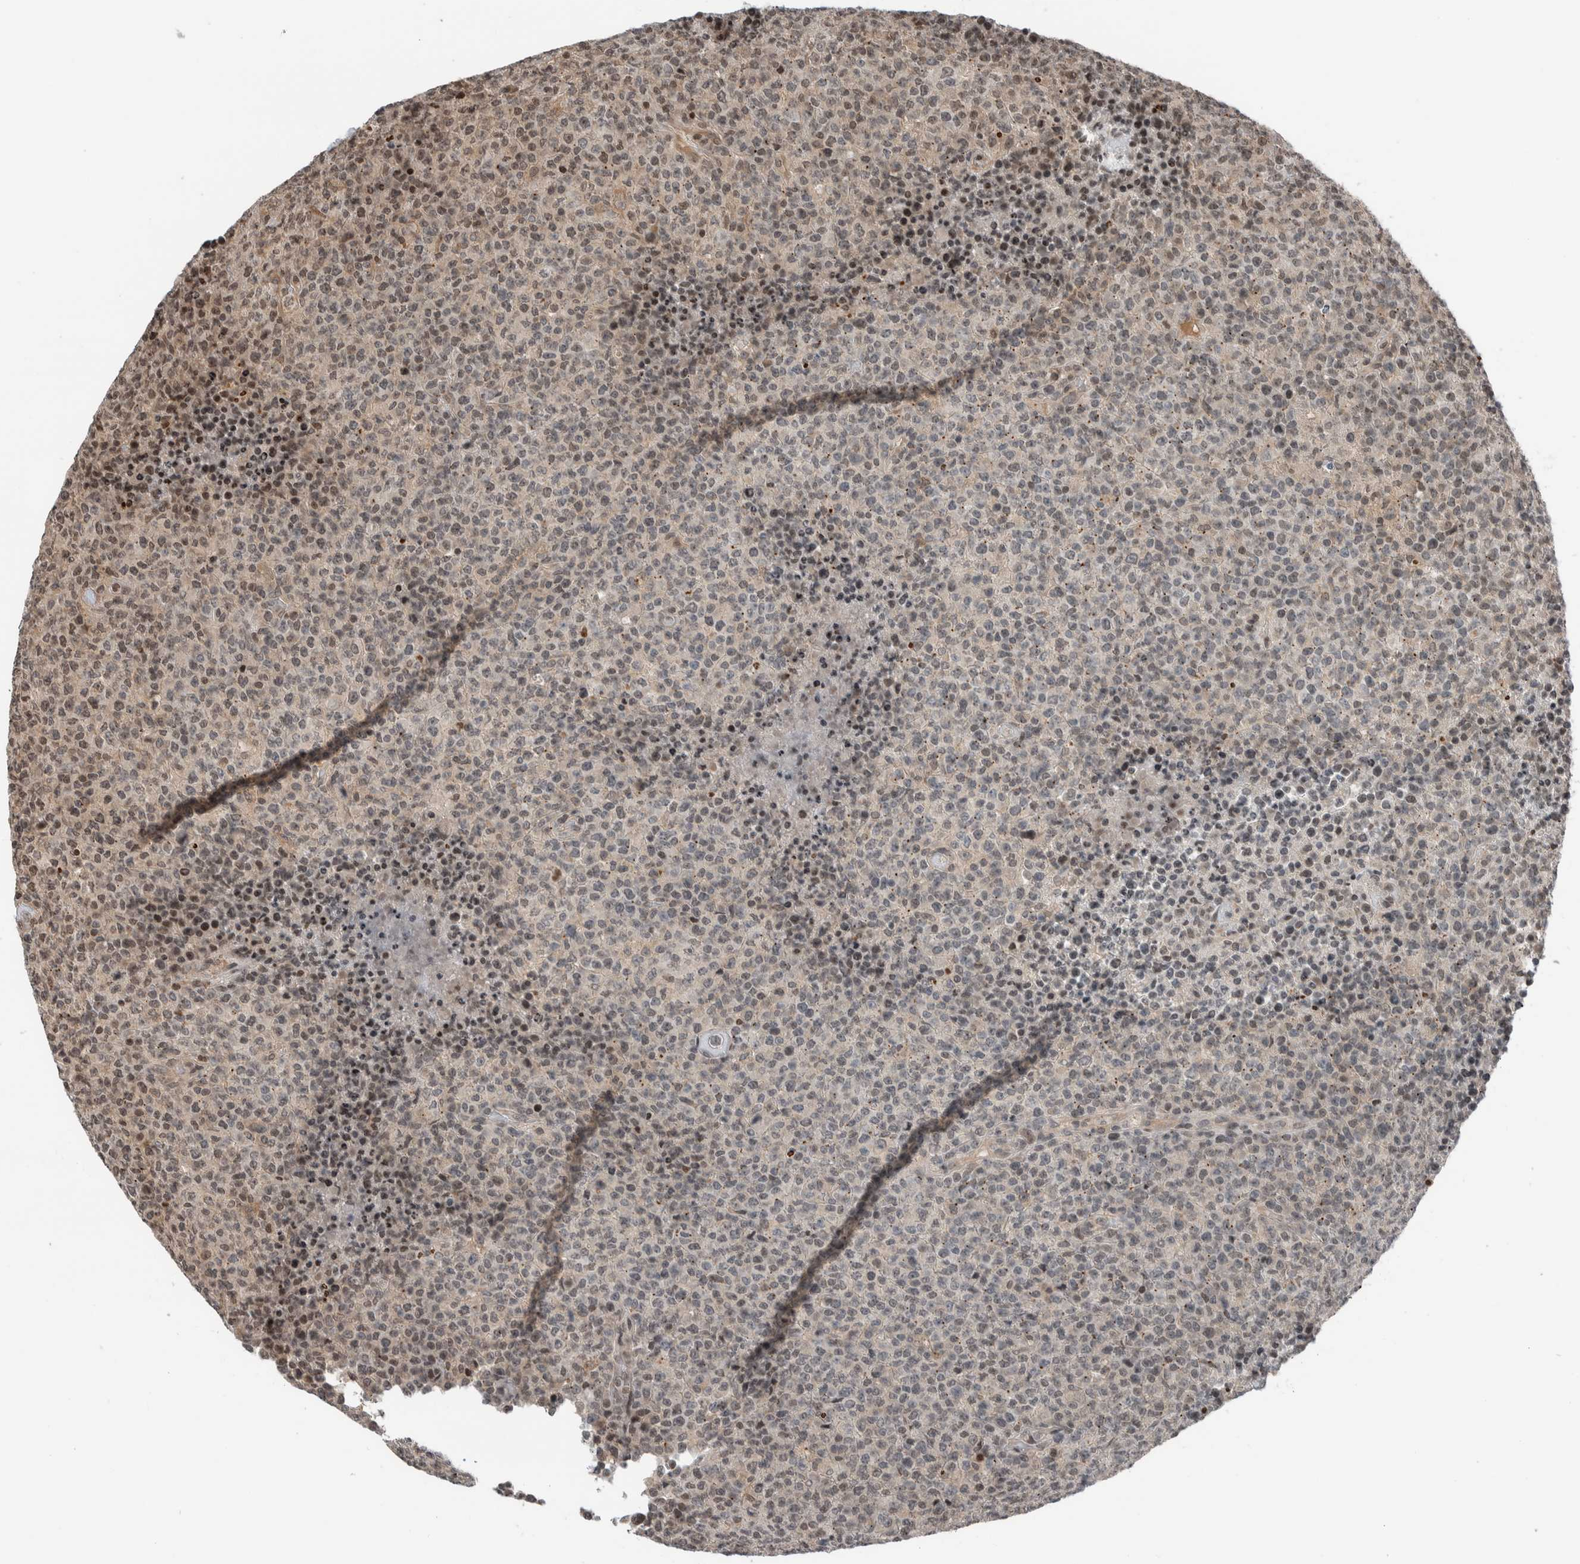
{"staining": {"intensity": "weak", "quantity": "<25%", "location": "nuclear"}, "tissue": "lymphoma", "cell_type": "Tumor cells", "image_type": "cancer", "snomed": [{"axis": "morphology", "description": "Malignant lymphoma, non-Hodgkin's type, High grade"}, {"axis": "topography", "description": "Lymph node"}], "caption": "Tumor cells show no significant staining in lymphoma.", "gene": "NPLOC4", "patient": {"sex": "male", "age": 13}}